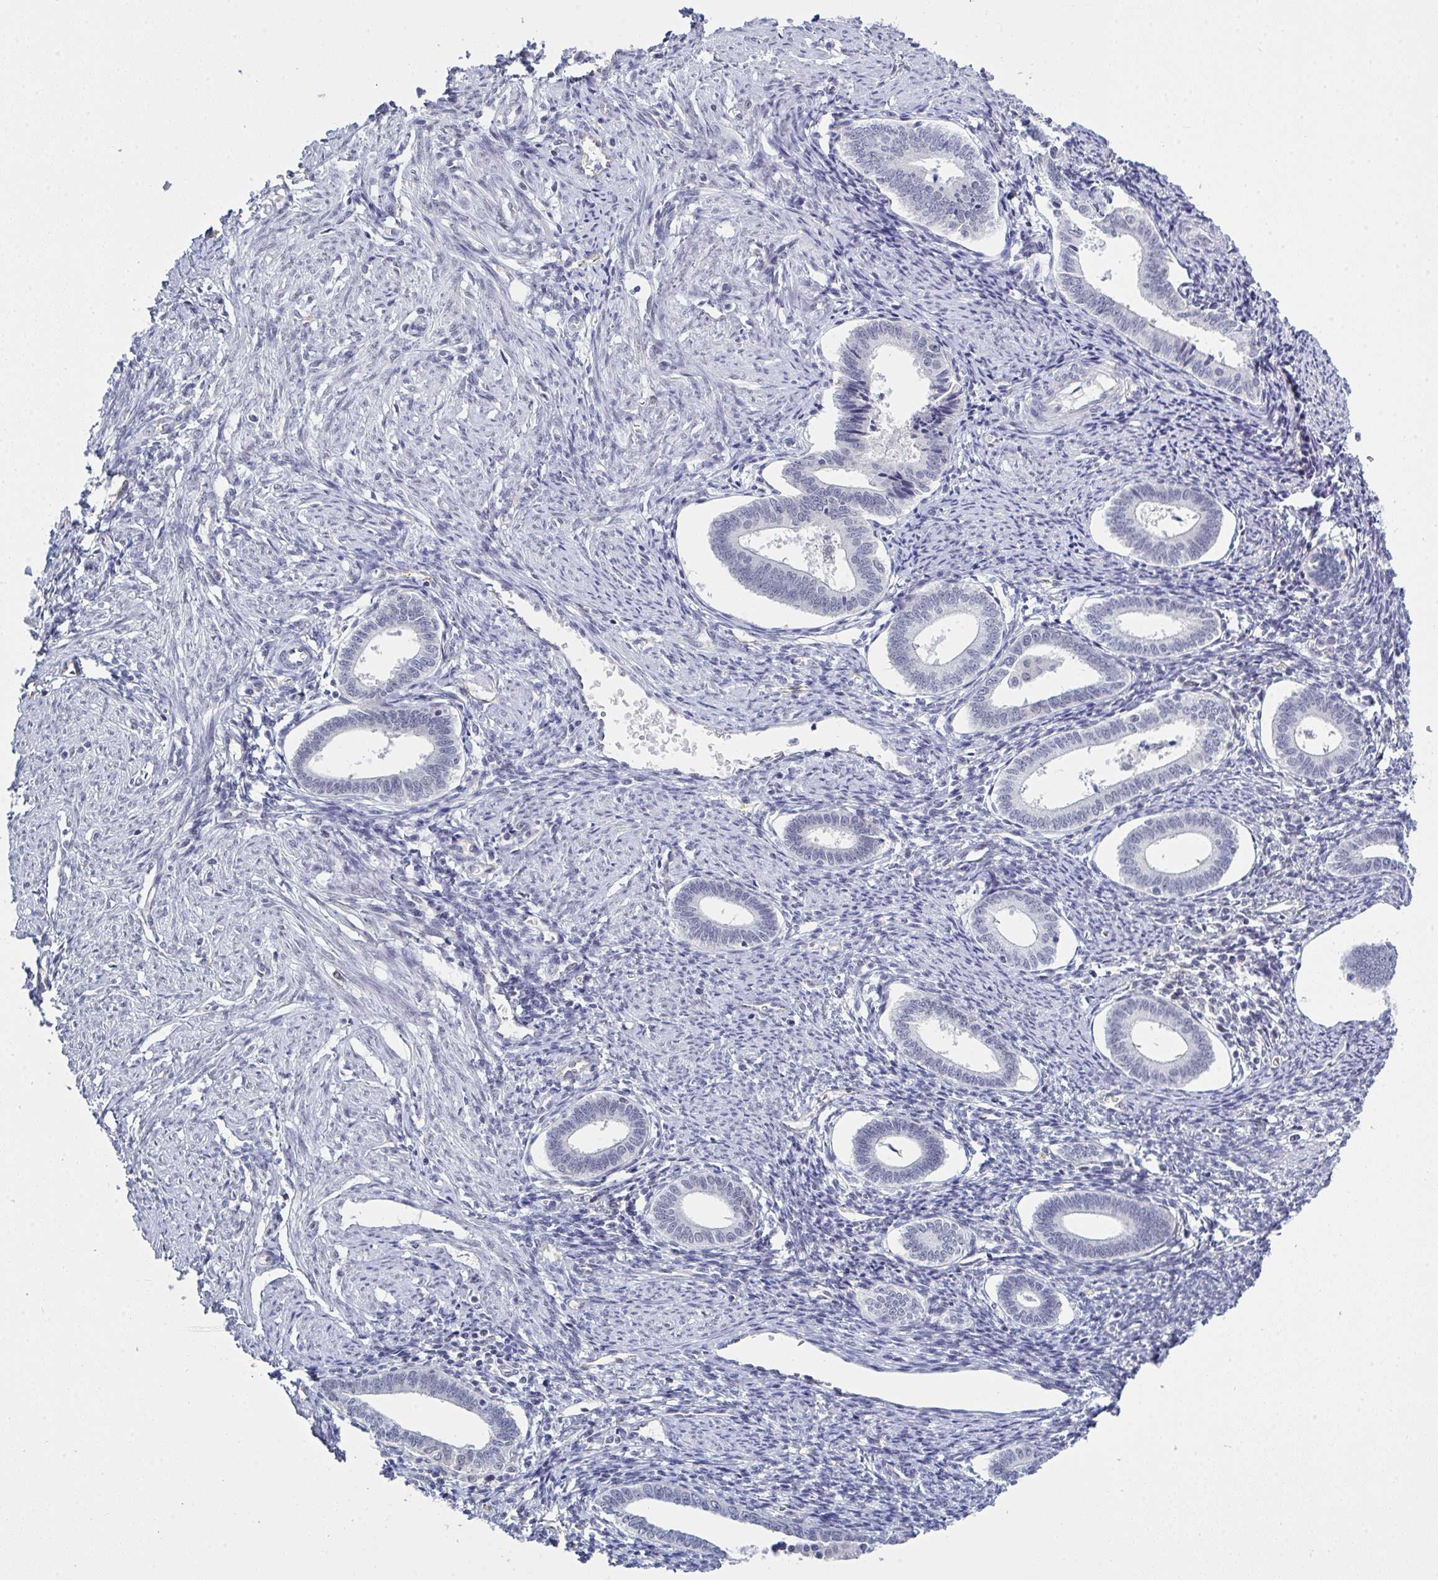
{"staining": {"intensity": "negative", "quantity": "none", "location": "none"}, "tissue": "endometrium", "cell_type": "Cells in endometrial stroma", "image_type": "normal", "snomed": [{"axis": "morphology", "description": "Normal tissue, NOS"}, {"axis": "topography", "description": "Endometrium"}], "caption": "This histopathology image is of benign endometrium stained with immunohistochemistry to label a protein in brown with the nuclei are counter-stained blue. There is no expression in cells in endometrial stroma. (Stains: DAB IHC with hematoxylin counter stain, Microscopy: brightfield microscopy at high magnification).", "gene": "KDM4D", "patient": {"sex": "female", "age": 41}}